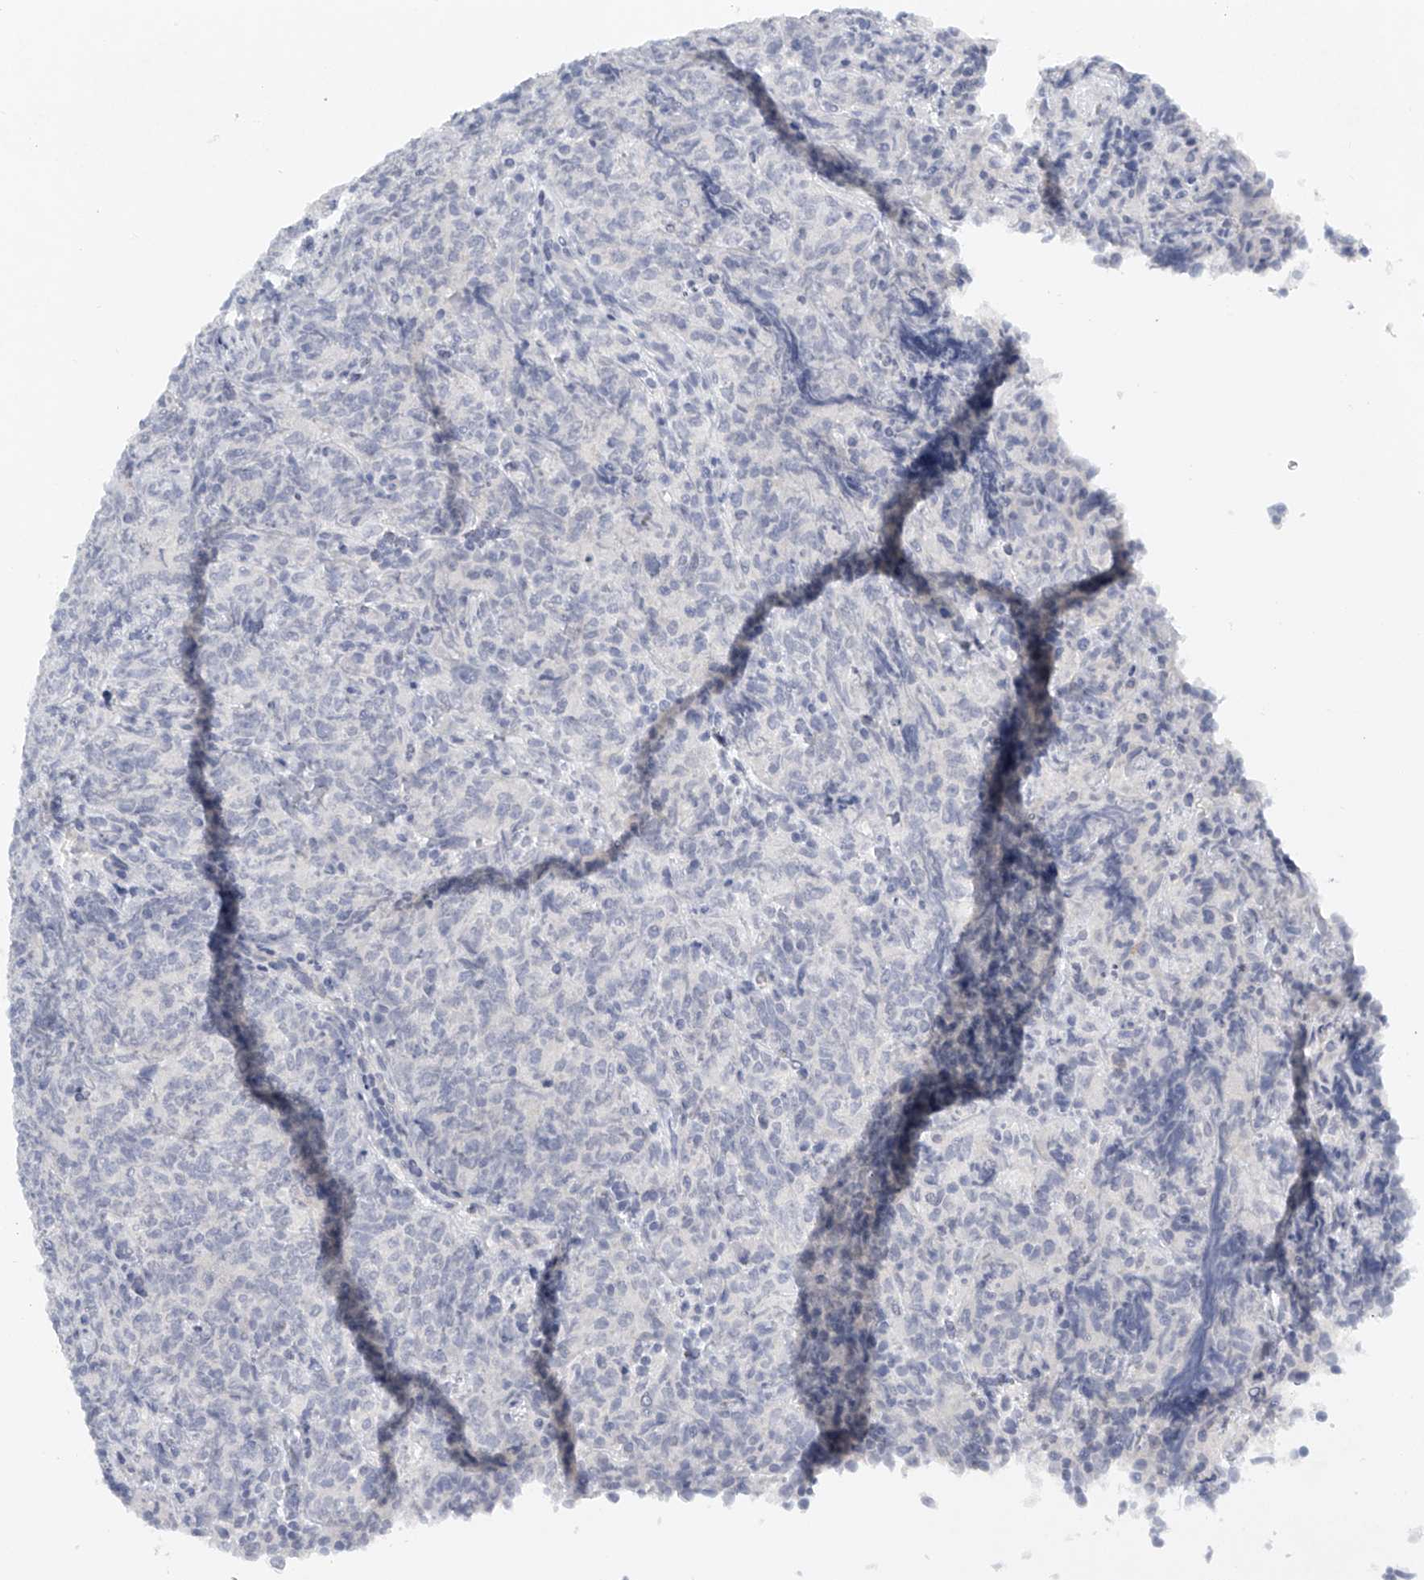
{"staining": {"intensity": "negative", "quantity": "none", "location": "none"}, "tissue": "lymphoma", "cell_type": "Tumor cells", "image_type": "cancer", "snomed": [{"axis": "morphology", "description": "Malignant lymphoma, non-Hodgkin's type, High grade"}, {"axis": "topography", "description": "Tonsil"}], "caption": "Immunohistochemical staining of lymphoma demonstrates no significant expression in tumor cells. (DAB (3,3'-diaminobenzidine) immunohistochemistry (IHC), high magnification).", "gene": "FAT2", "patient": {"sex": "female", "age": 36}}